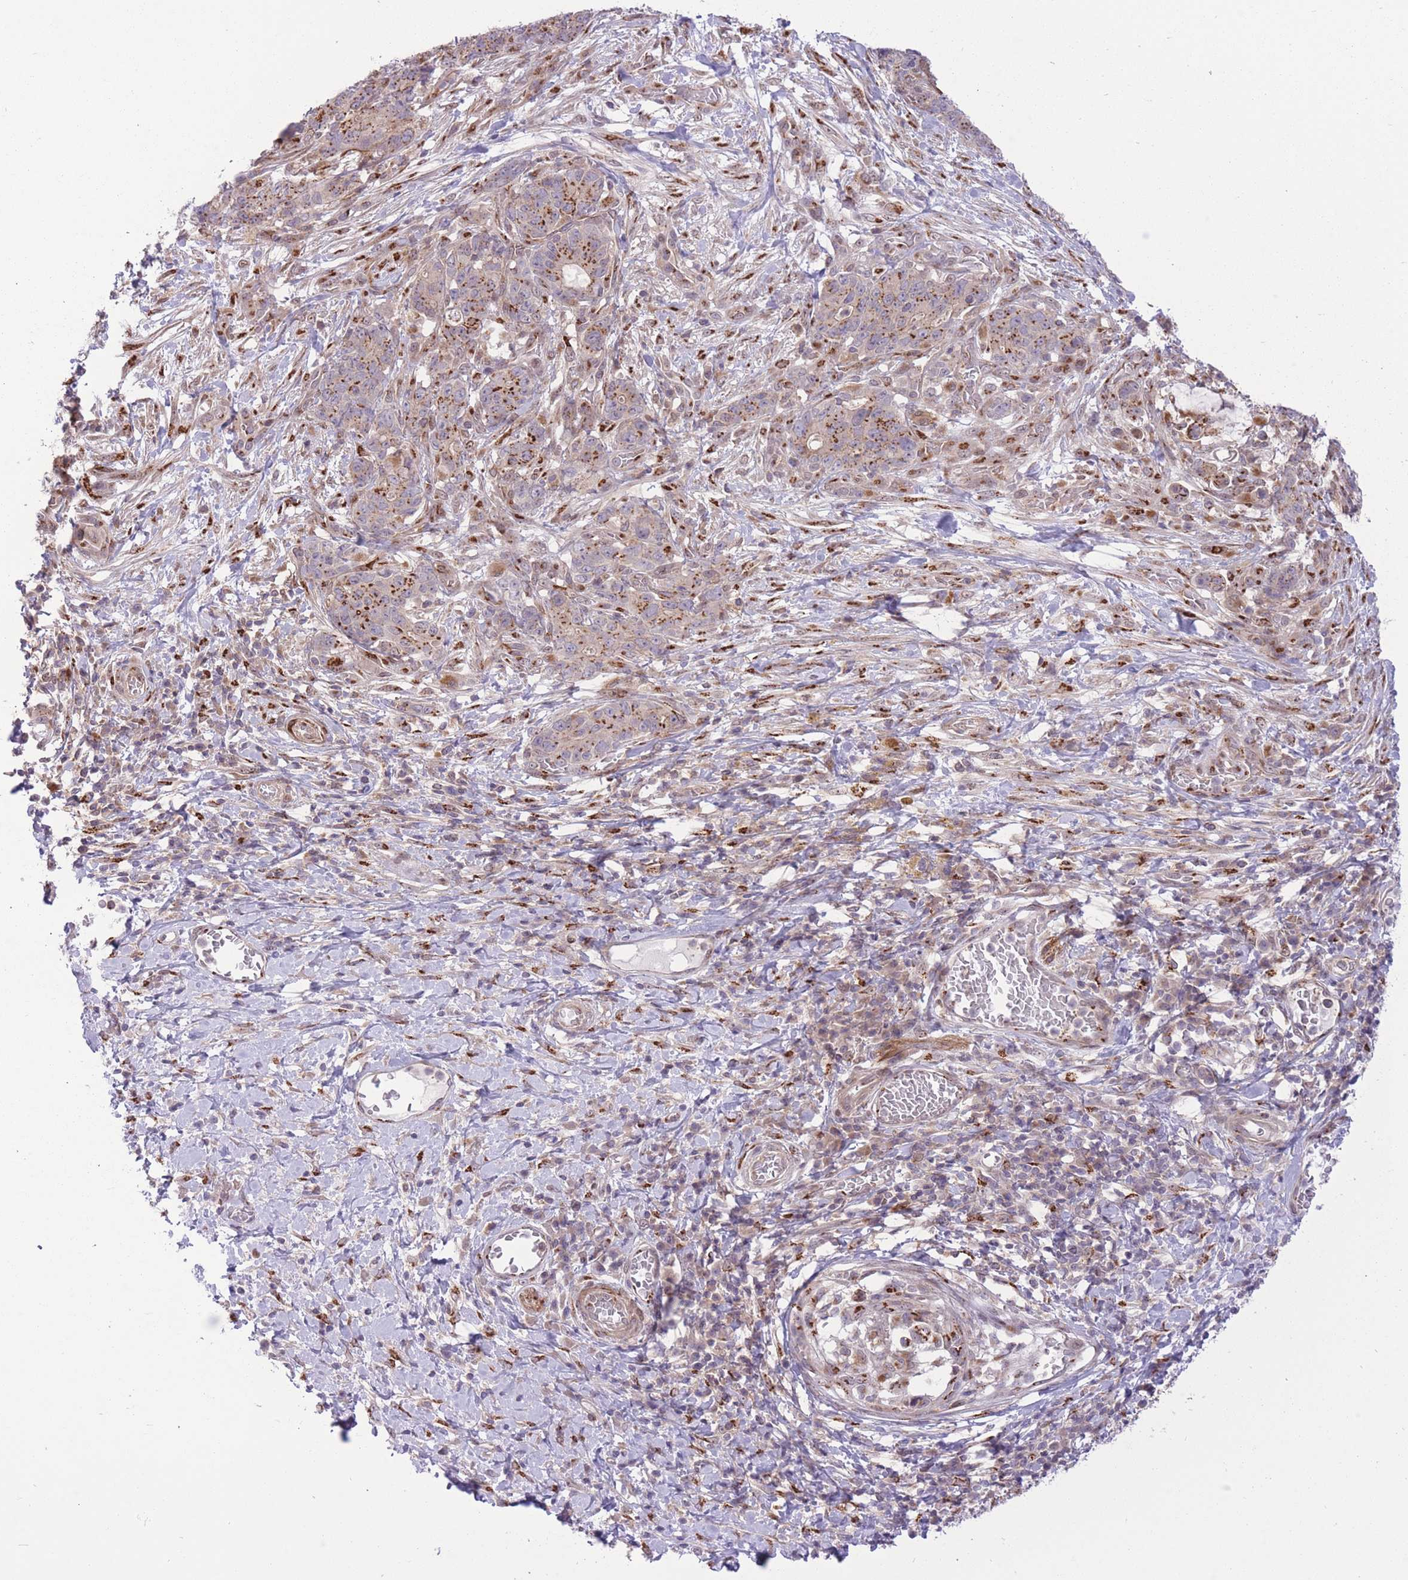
{"staining": {"intensity": "strong", "quantity": "25%-75%", "location": "cytoplasmic/membranous"}, "tissue": "stomach cancer", "cell_type": "Tumor cells", "image_type": "cancer", "snomed": [{"axis": "morphology", "description": "Normal tissue, NOS"}, {"axis": "morphology", "description": "Adenocarcinoma, NOS"}, {"axis": "topography", "description": "Stomach"}], "caption": "The immunohistochemical stain shows strong cytoplasmic/membranous positivity in tumor cells of adenocarcinoma (stomach) tissue.", "gene": "ZBED5", "patient": {"sex": "female", "age": 64}}